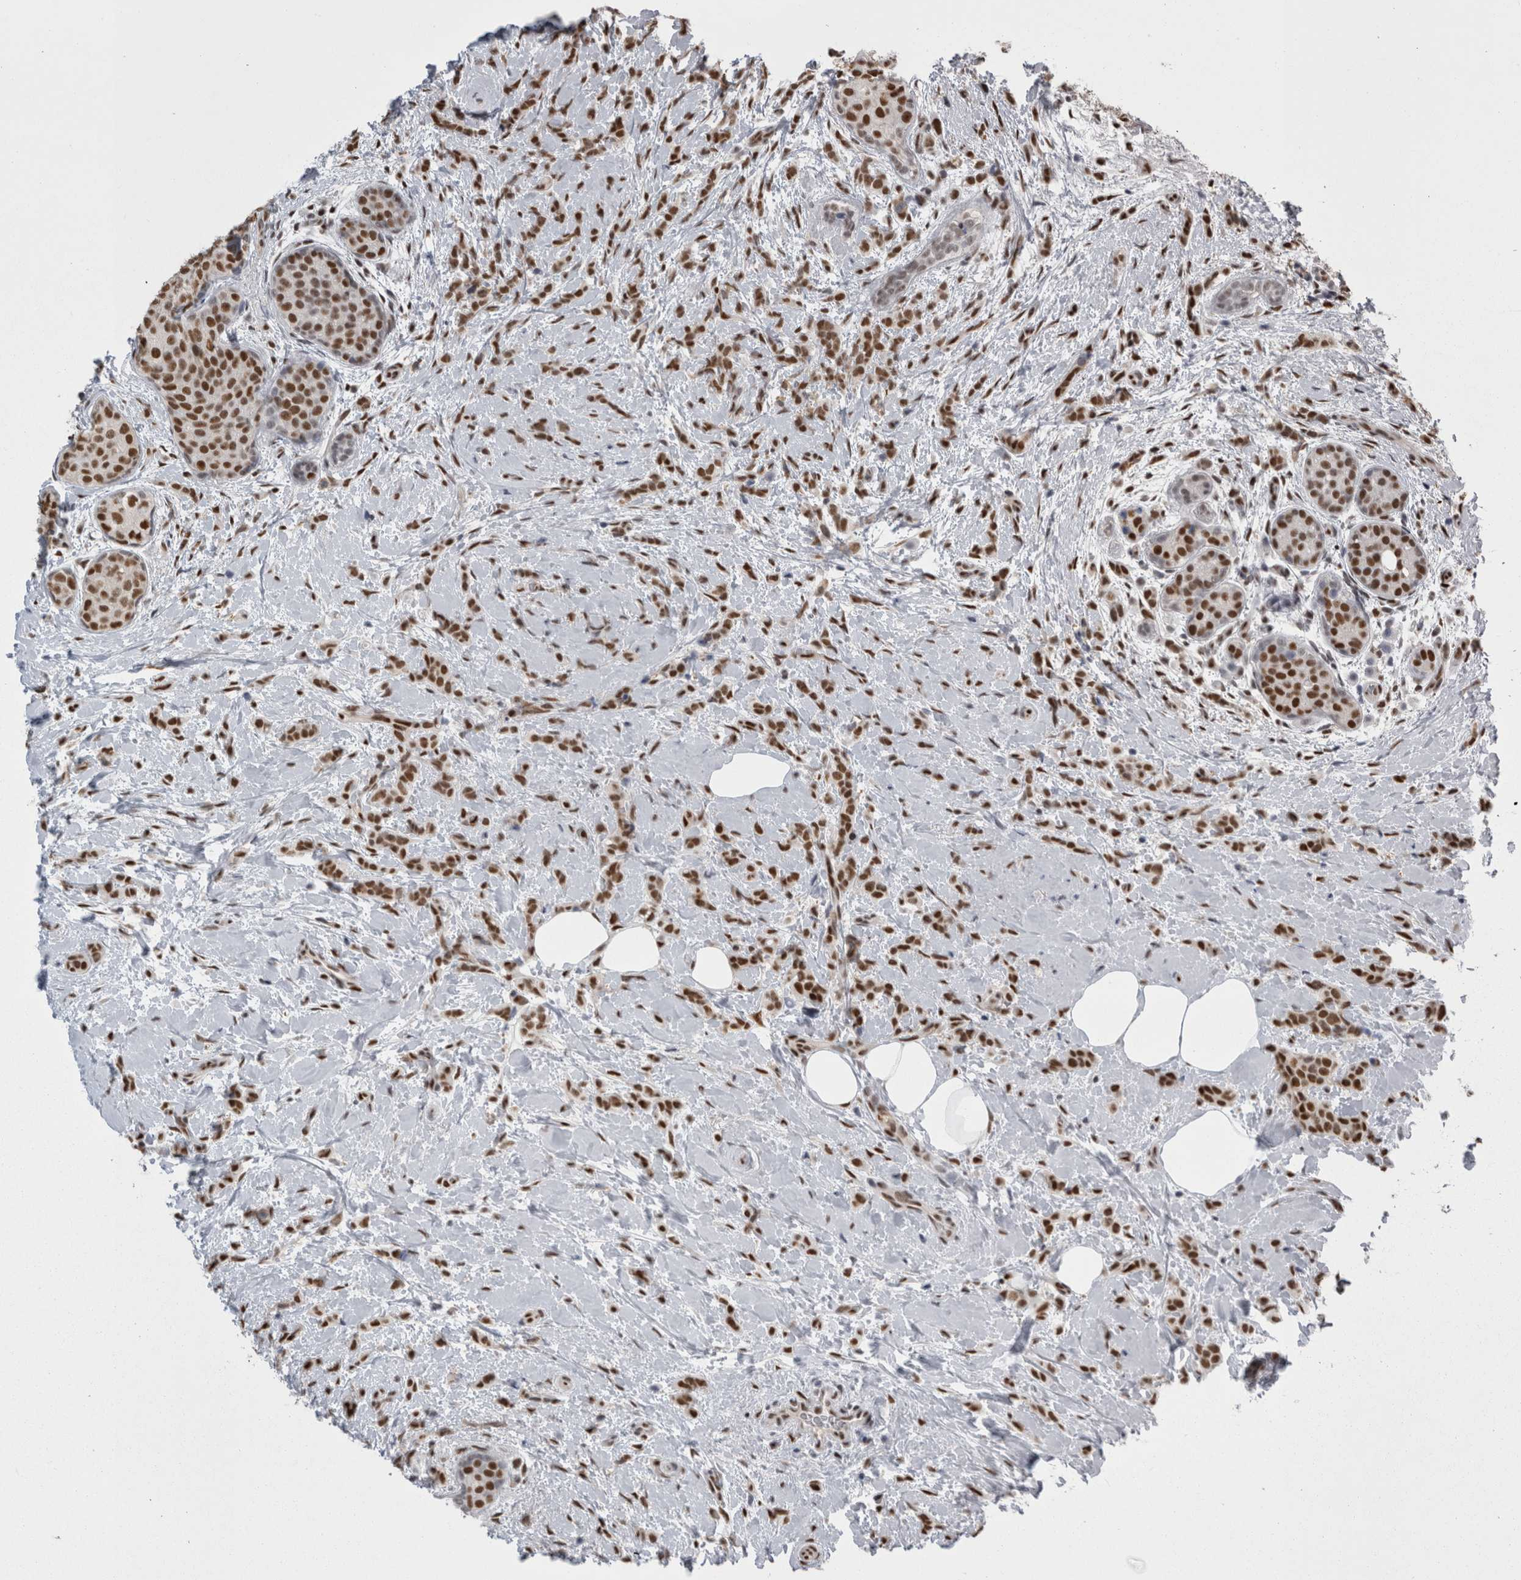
{"staining": {"intensity": "strong", "quantity": ">75%", "location": "nuclear"}, "tissue": "breast cancer", "cell_type": "Tumor cells", "image_type": "cancer", "snomed": [{"axis": "morphology", "description": "Lobular carcinoma, in situ"}, {"axis": "morphology", "description": "Lobular carcinoma"}, {"axis": "topography", "description": "Breast"}], "caption": "Breast lobular carcinoma in situ stained for a protein (brown) shows strong nuclear positive expression in about >75% of tumor cells.", "gene": "C1orf54", "patient": {"sex": "female", "age": 41}}